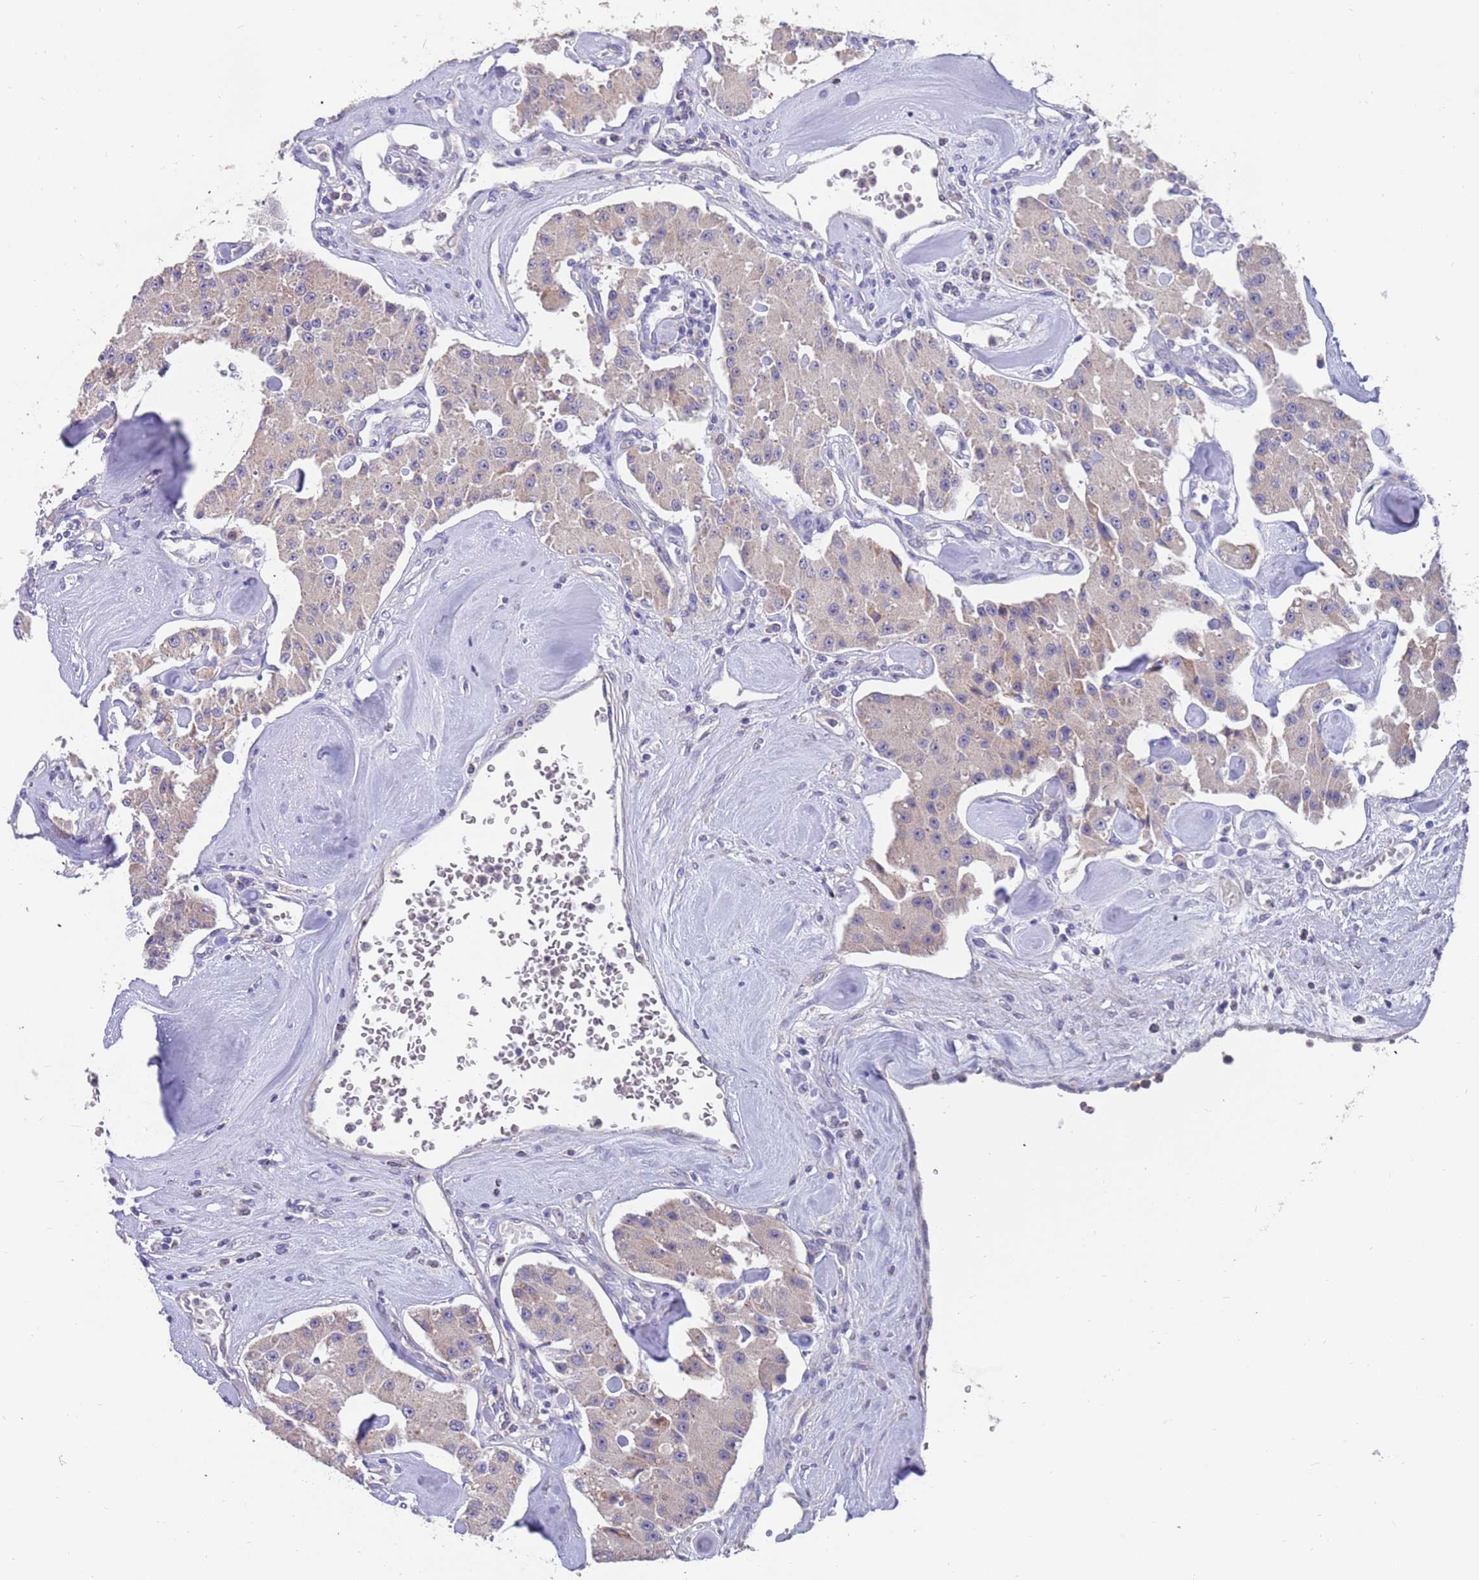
{"staining": {"intensity": "weak", "quantity": "25%-75%", "location": "cytoplasmic/membranous"}, "tissue": "carcinoid", "cell_type": "Tumor cells", "image_type": "cancer", "snomed": [{"axis": "morphology", "description": "Carcinoid, malignant, NOS"}, {"axis": "topography", "description": "Pancreas"}], "caption": "Immunohistochemistry (IHC) histopathology image of human carcinoid (malignant) stained for a protein (brown), which exhibits low levels of weak cytoplasmic/membranous staining in approximately 25%-75% of tumor cells.", "gene": "ZNF746", "patient": {"sex": "male", "age": 41}}